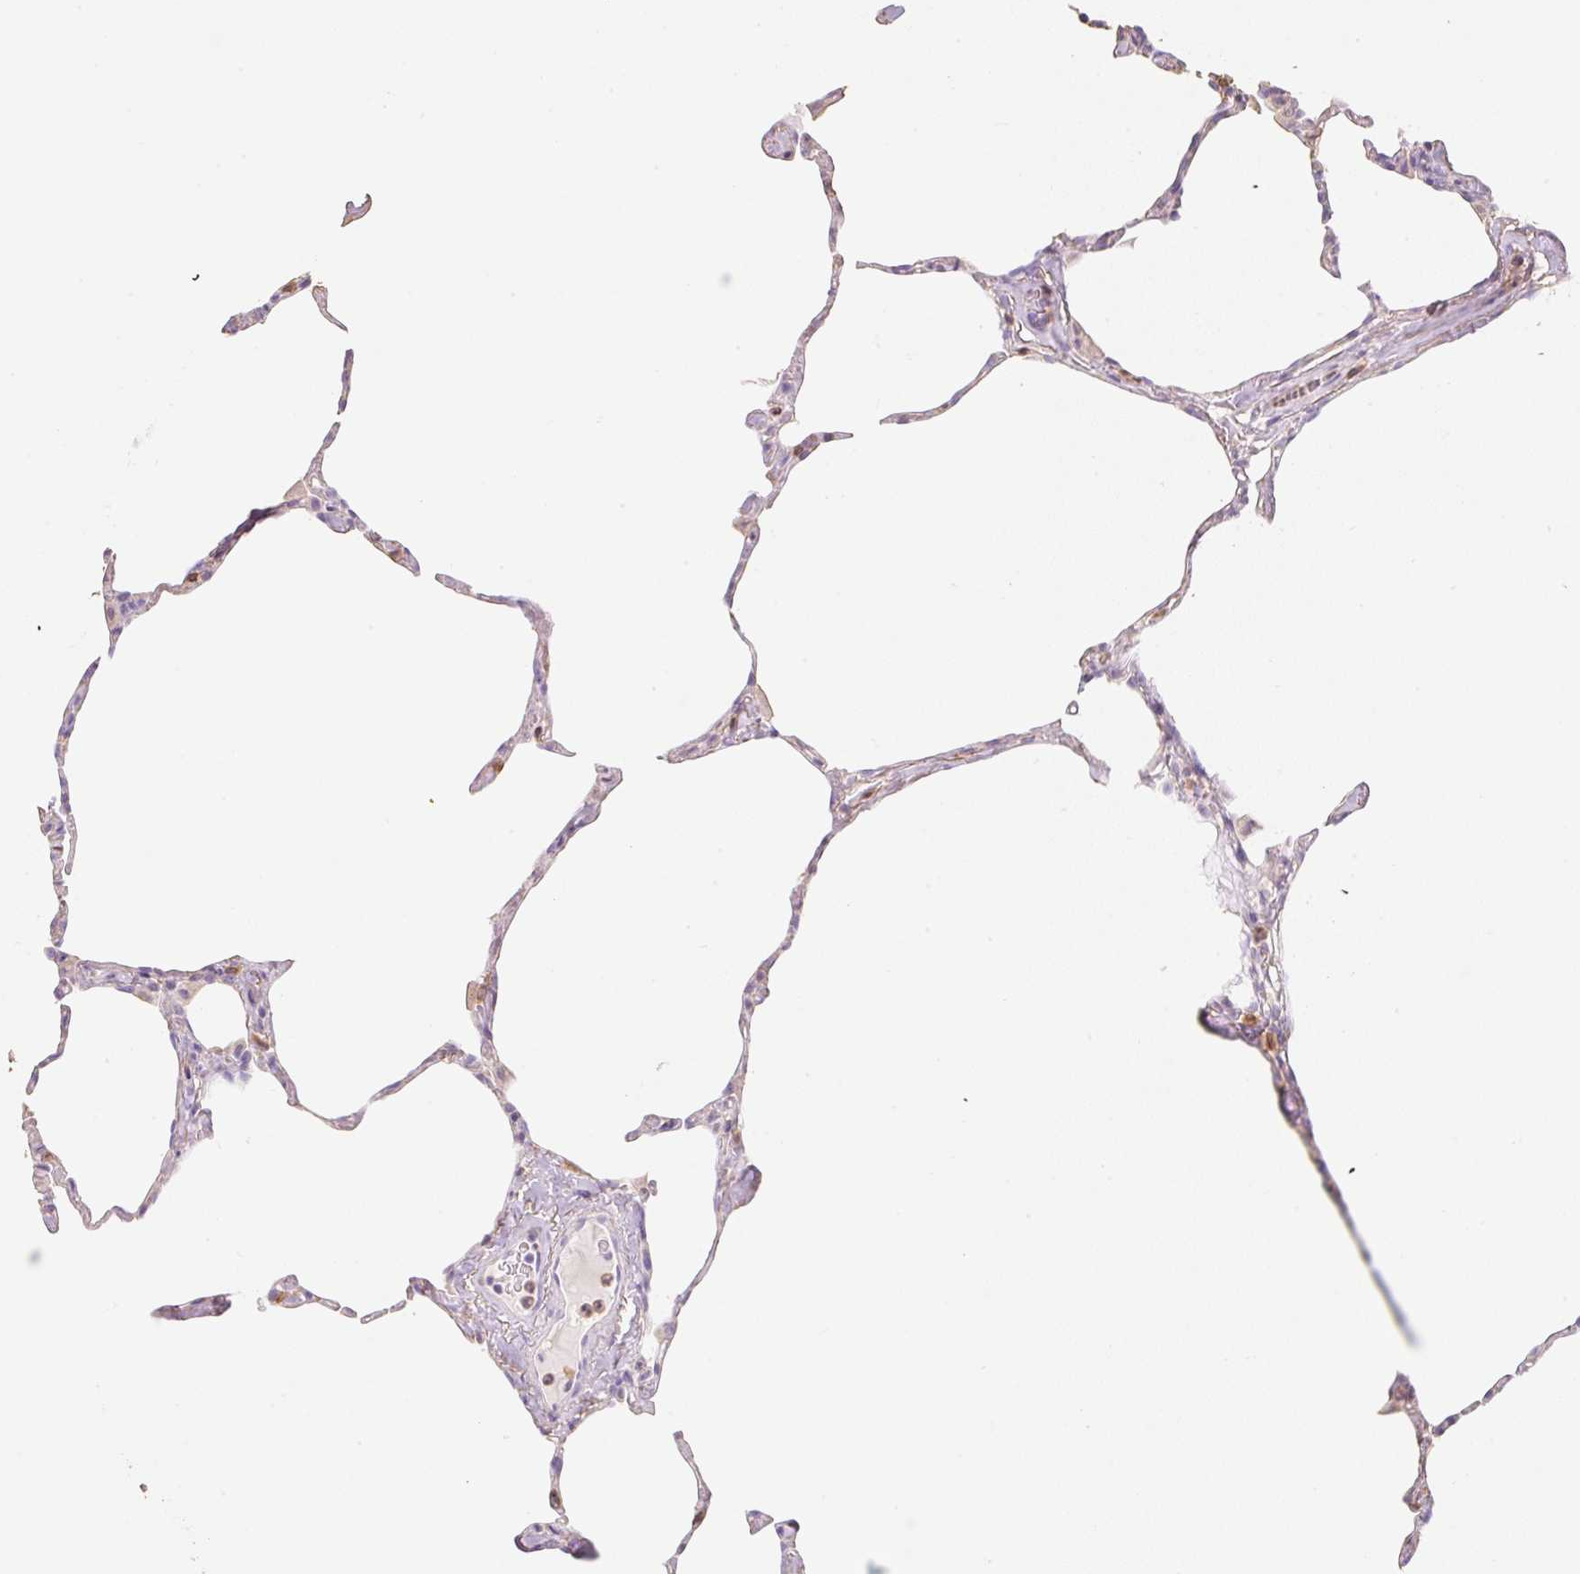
{"staining": {"intensity": "weak", "quantity": "<25%", "location": "cytoplasmic/membranous"}, "tissue": "lung", "cell_type": "Alveolar cells", "image_type": "normal", "snomed": [{"axis": "morphology", "description": "Normal tissue, NOS"}, {"axis": "topography", "description": "Lung"}], "caption": "Photomicrograph shows no significant protein expression in alveolar cells of benign lung.", "gene": "MBOAT7", "patient": {"sex": "male", "age": 65}}